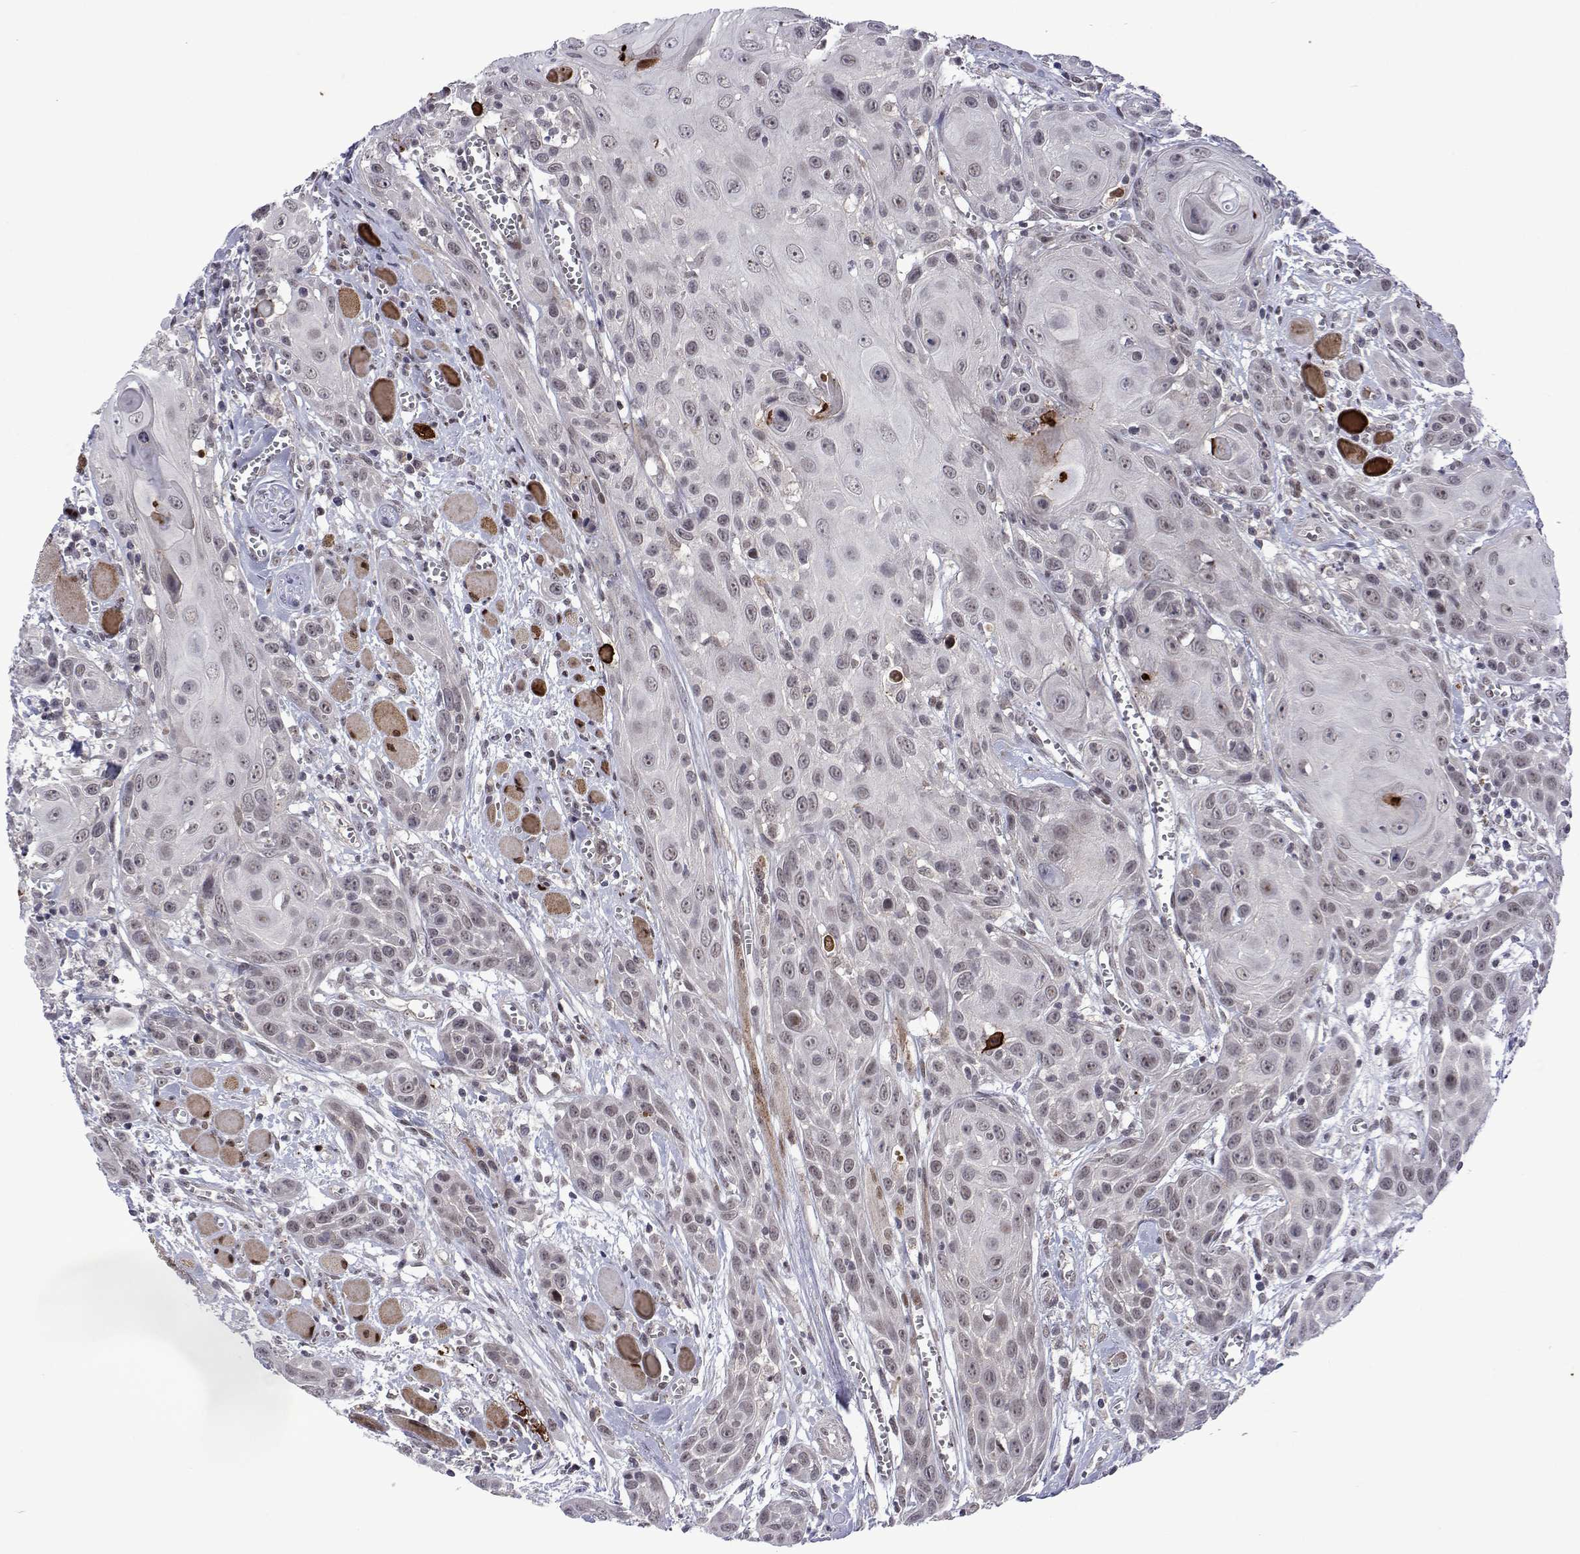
{"staining": {"intensity": "strong", "quantity": "<25%", "location": "cytoplasmic/membranous,nuclear"}, "tissue": "head and neck cancer", "cell_type": "Tumor cells", "image_type": "cancer", "snomed": [{"axis": "morphology", "description": "Squamous cell carcinoma, NOS"}, {"axis": "topography", "description": "Head-Neck"}], "caption": "Immunohistochemistry (IHC) staining of head and neck cancer, which displays medium levels of strong cytoplasmic/membranous and nuclear expression in approximately <25% of tumor cells indicating strong cytoplasmic/membranous and nuclear protein positivity. The staining was performed using DAB (3,3'-diaminobenzidine) (brown) for protein detection and nuclei were counterstained in hematoxylin (blue).", "gene": "EFCAB3", "patient": {"sex": "female", "age": 80}}